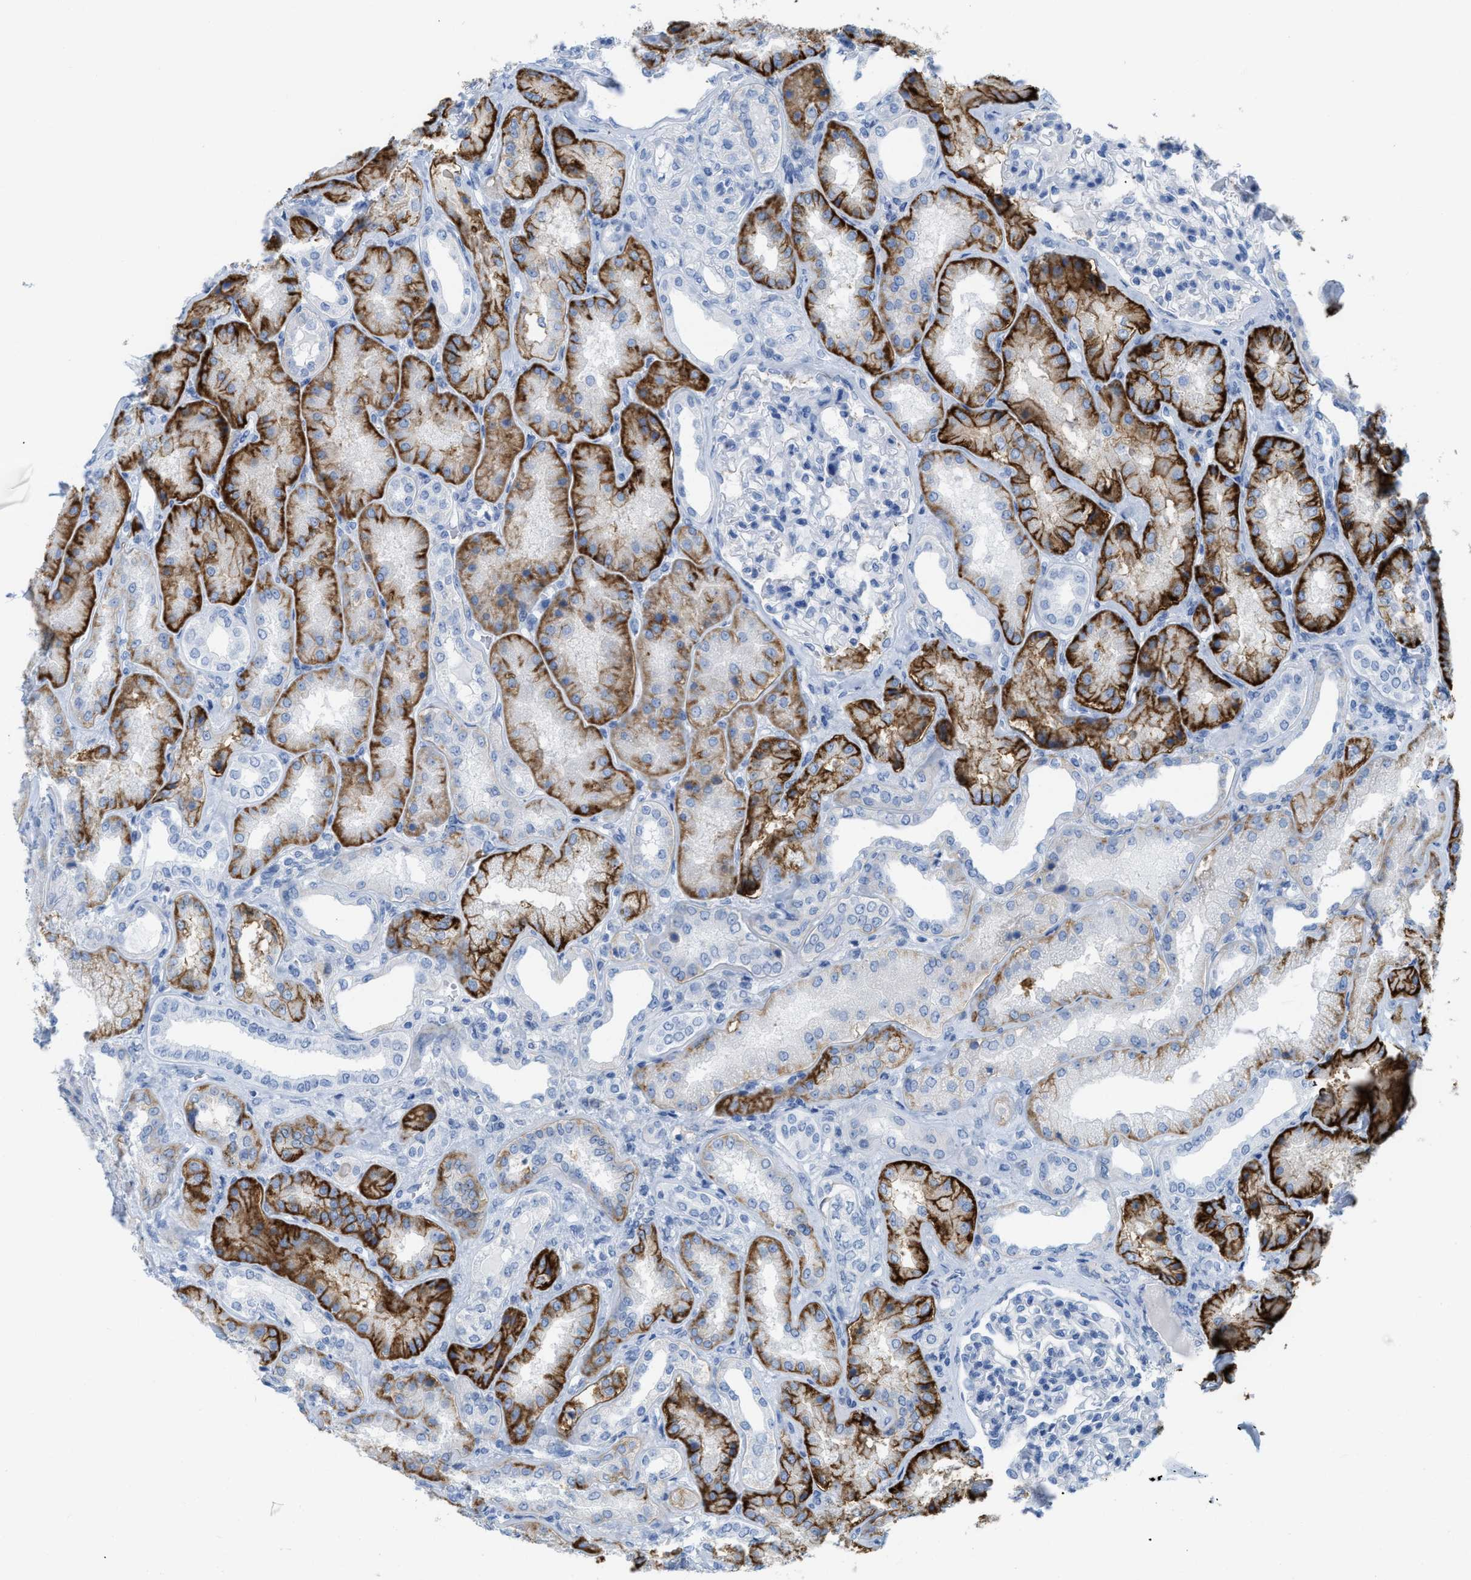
{"staining": {"intensity": "negative", "quantity": "none", "location": "none"}, "tissue": "kidney", "cell_type": "Cells in glomeruli", "image_type": "normal", "snomed": [{"axis": "morphology", "description": "Normal tissue, NOS"}, {"axis": "topography", "description": "Kidney"}], "caption": "The immunohistochemistry (IHC) image has no significant staining in cells in glomeruli of kidney. Nuclei are stained in blue.", "gene": "SLC3A2", "patient": {"sex": "female", "age": 56}}